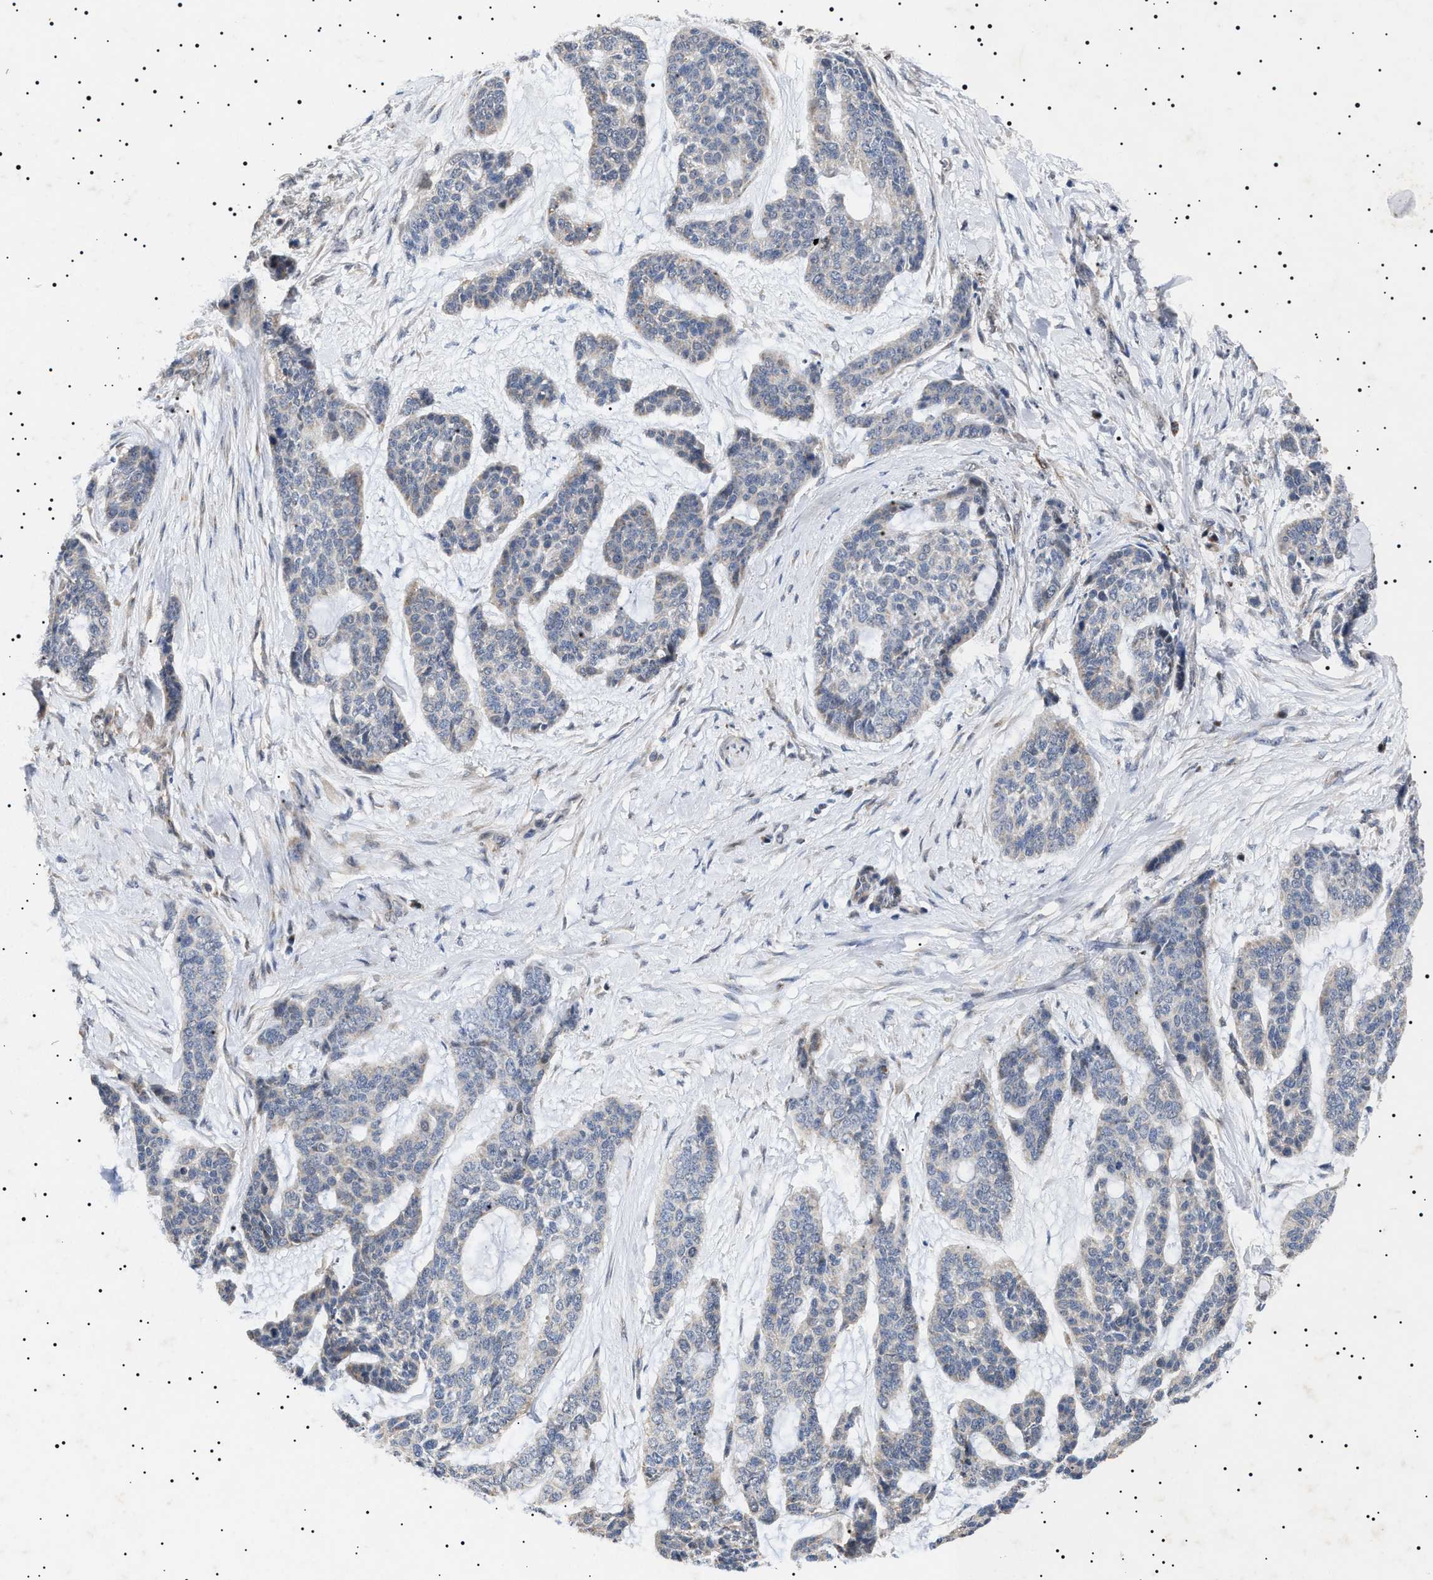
{"staining": {"intensity": "negative", "quantity": "none", "location": "none"}, "tissue": "skin cancer", "cell_type": "Tumor cells", "image_type": "cancer", "snomed": [{"axis": "morphology", "description": "Basal cell carcinoma"}, {"axis": "topography", "description": "Skin"}], "caption": "Immunohistochemistry (IHC) micrograph of neoplastic tissue: skin cancer stained with DAB reveals no significant protein expression in tumor cells.", "gene": "RAB34", "patient": {"sex": "female", "age": 64}}